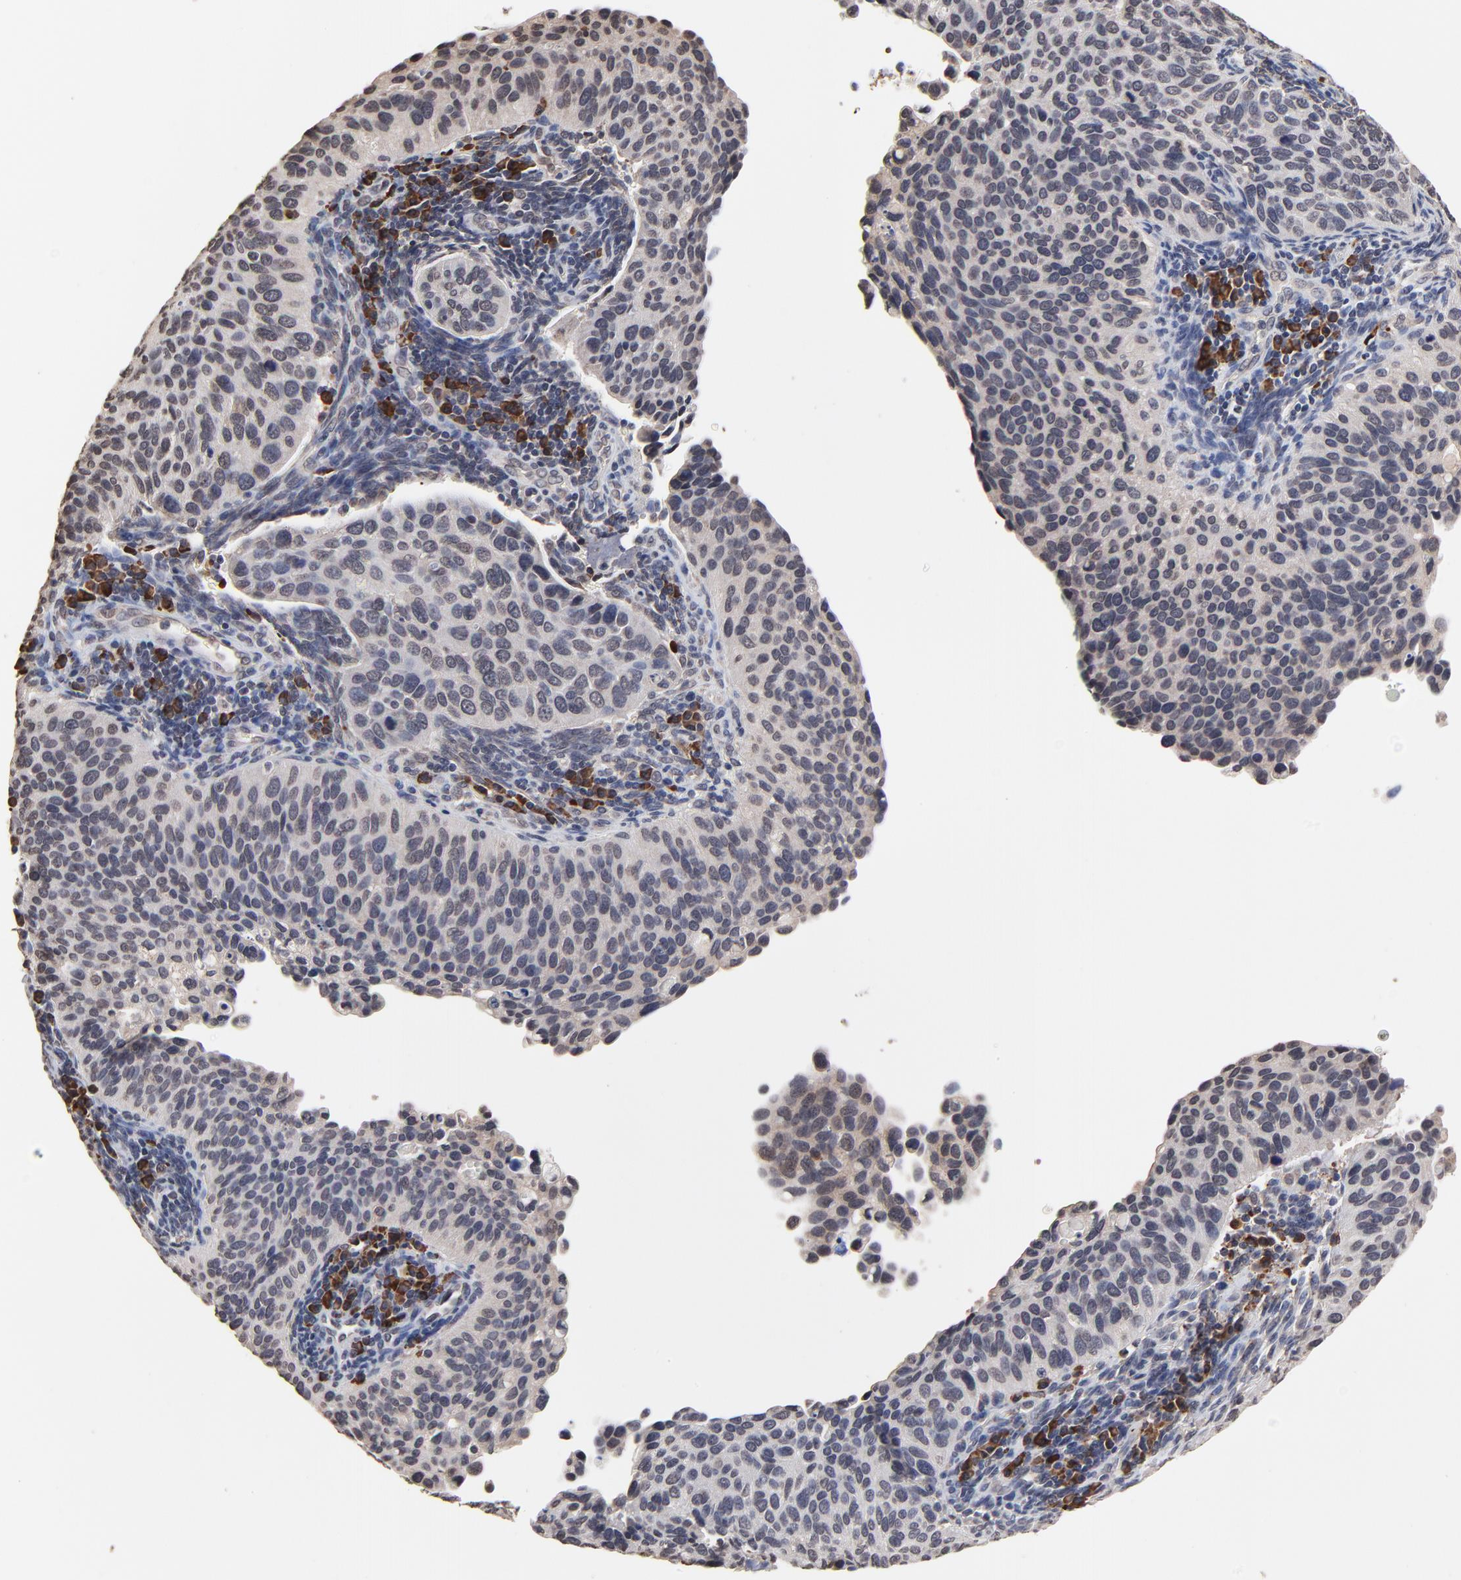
{"staining": {"intensity": "negative", "quantity": "none", "location": "none"}, "tissue": "cervical cancer", "cell_type": "Tumor cells", "image_type": "cancer", "snomed": [{"axis": "morphology", "description": "Adenocarcinoma, NOS"}, {"axis": "topography", "description": "Cervix"}], "caption": "A histopathology image of adenocarcinoma (cervical) stained for a protein shows no brown staining in tumor cells. (DAB IHC visualized using brightfield microscopy, high magnification).", "gene": "CHM", "patient": {"sex": "female", "age": 29}}